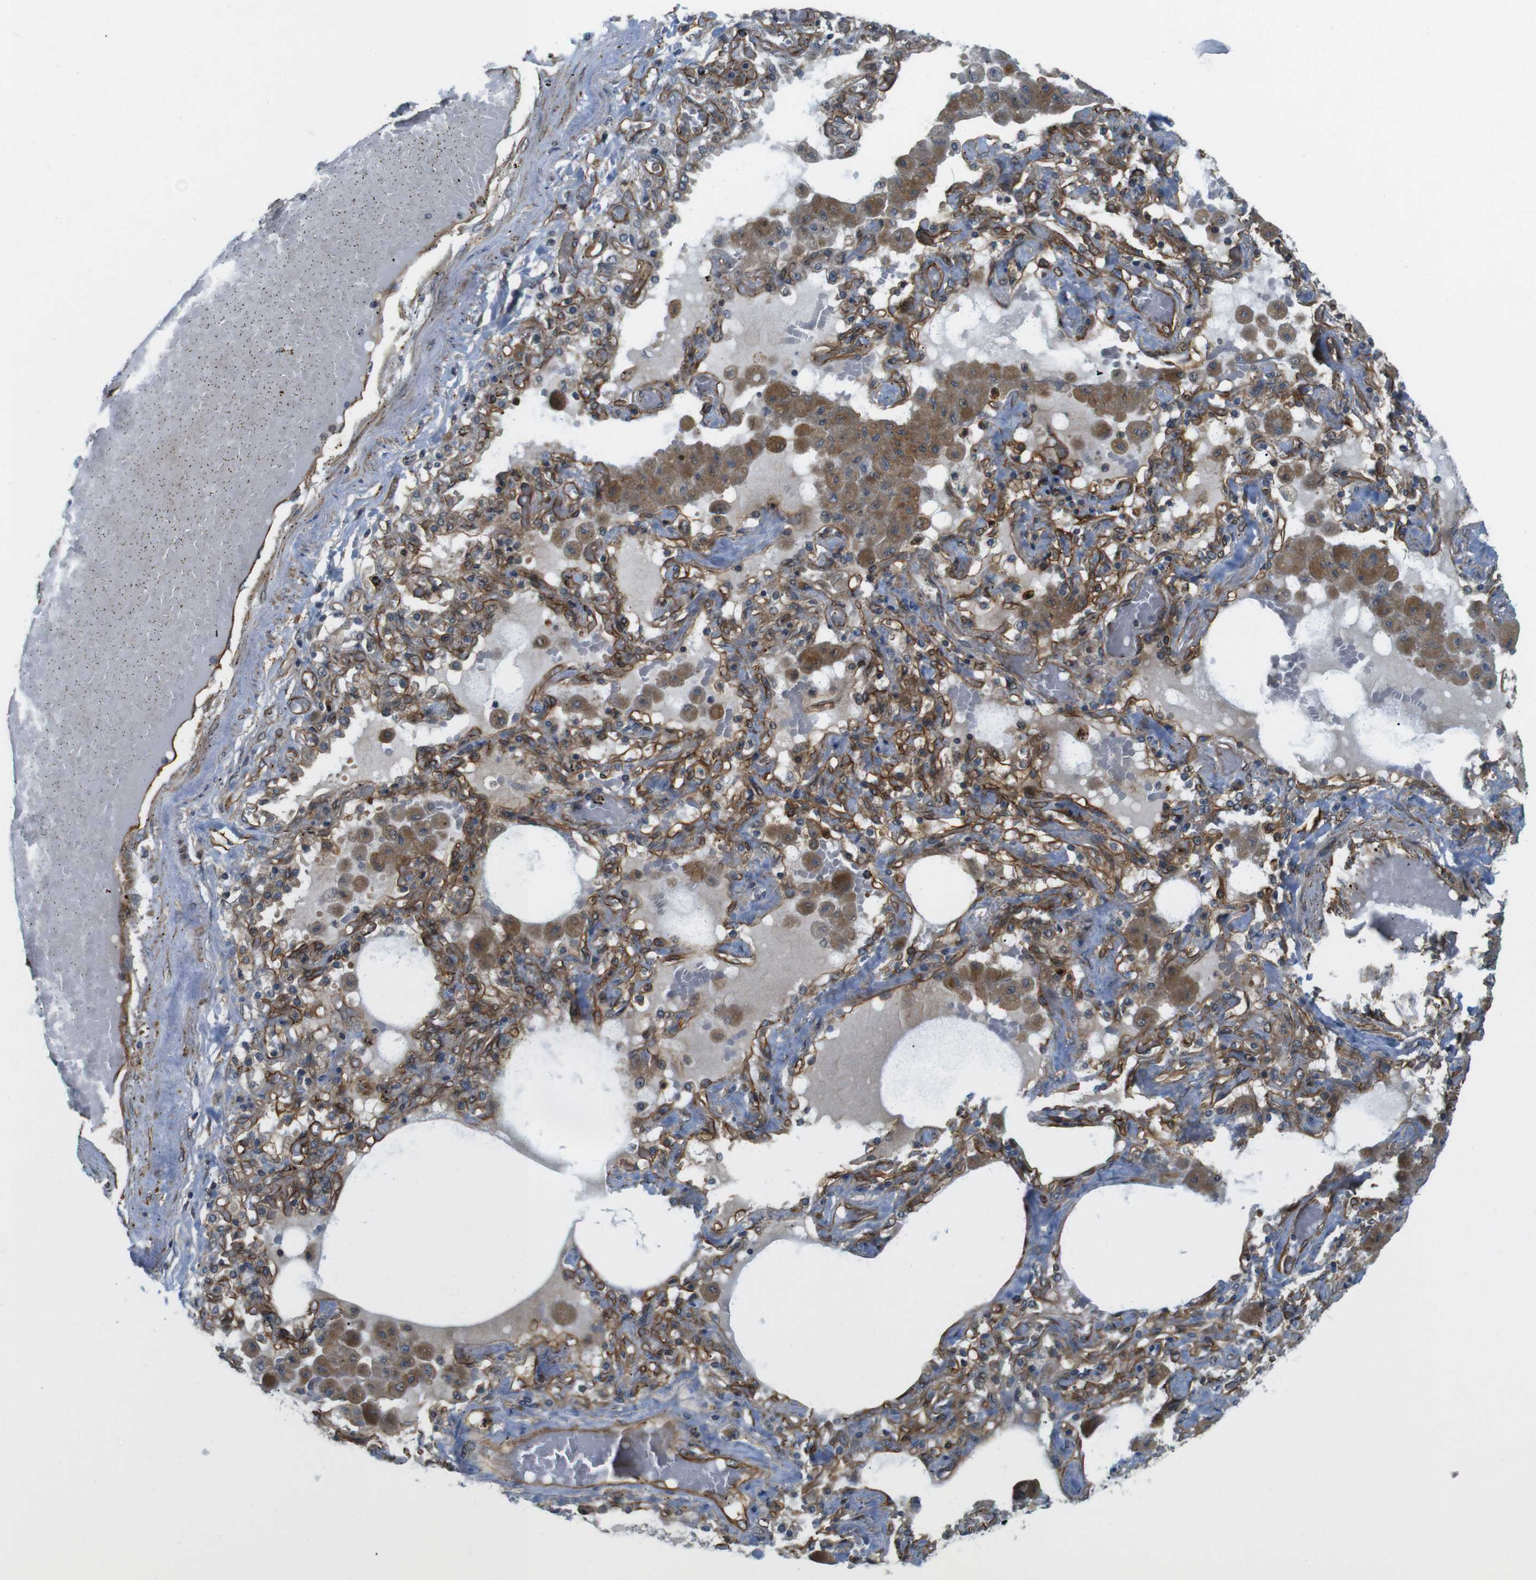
{"staining": {"intensity": "moderate", "quantity": ">75%", "location": "cytoplasmic/membranous"}, "tissue": "lung cancer", "cell_type": "Tumor cells", "image_type": "cancer", "snomed": [{"axis": "morphology", "description": "Squamous cell carcinoma, NOS"}, {"axis": "topography", "description": "Lung"}], "caption": "Squamous cell carcinoma (lung) was stained to show a protein in brown. There is medium levels of moderate cytoplasmic/membranous staining in about >75% of tumor cells. (brown staining indicates protein expression, while blue staining denotes nuclei).", "gene": "TSC1", "patient": {"sex": "female", "age": 47}}